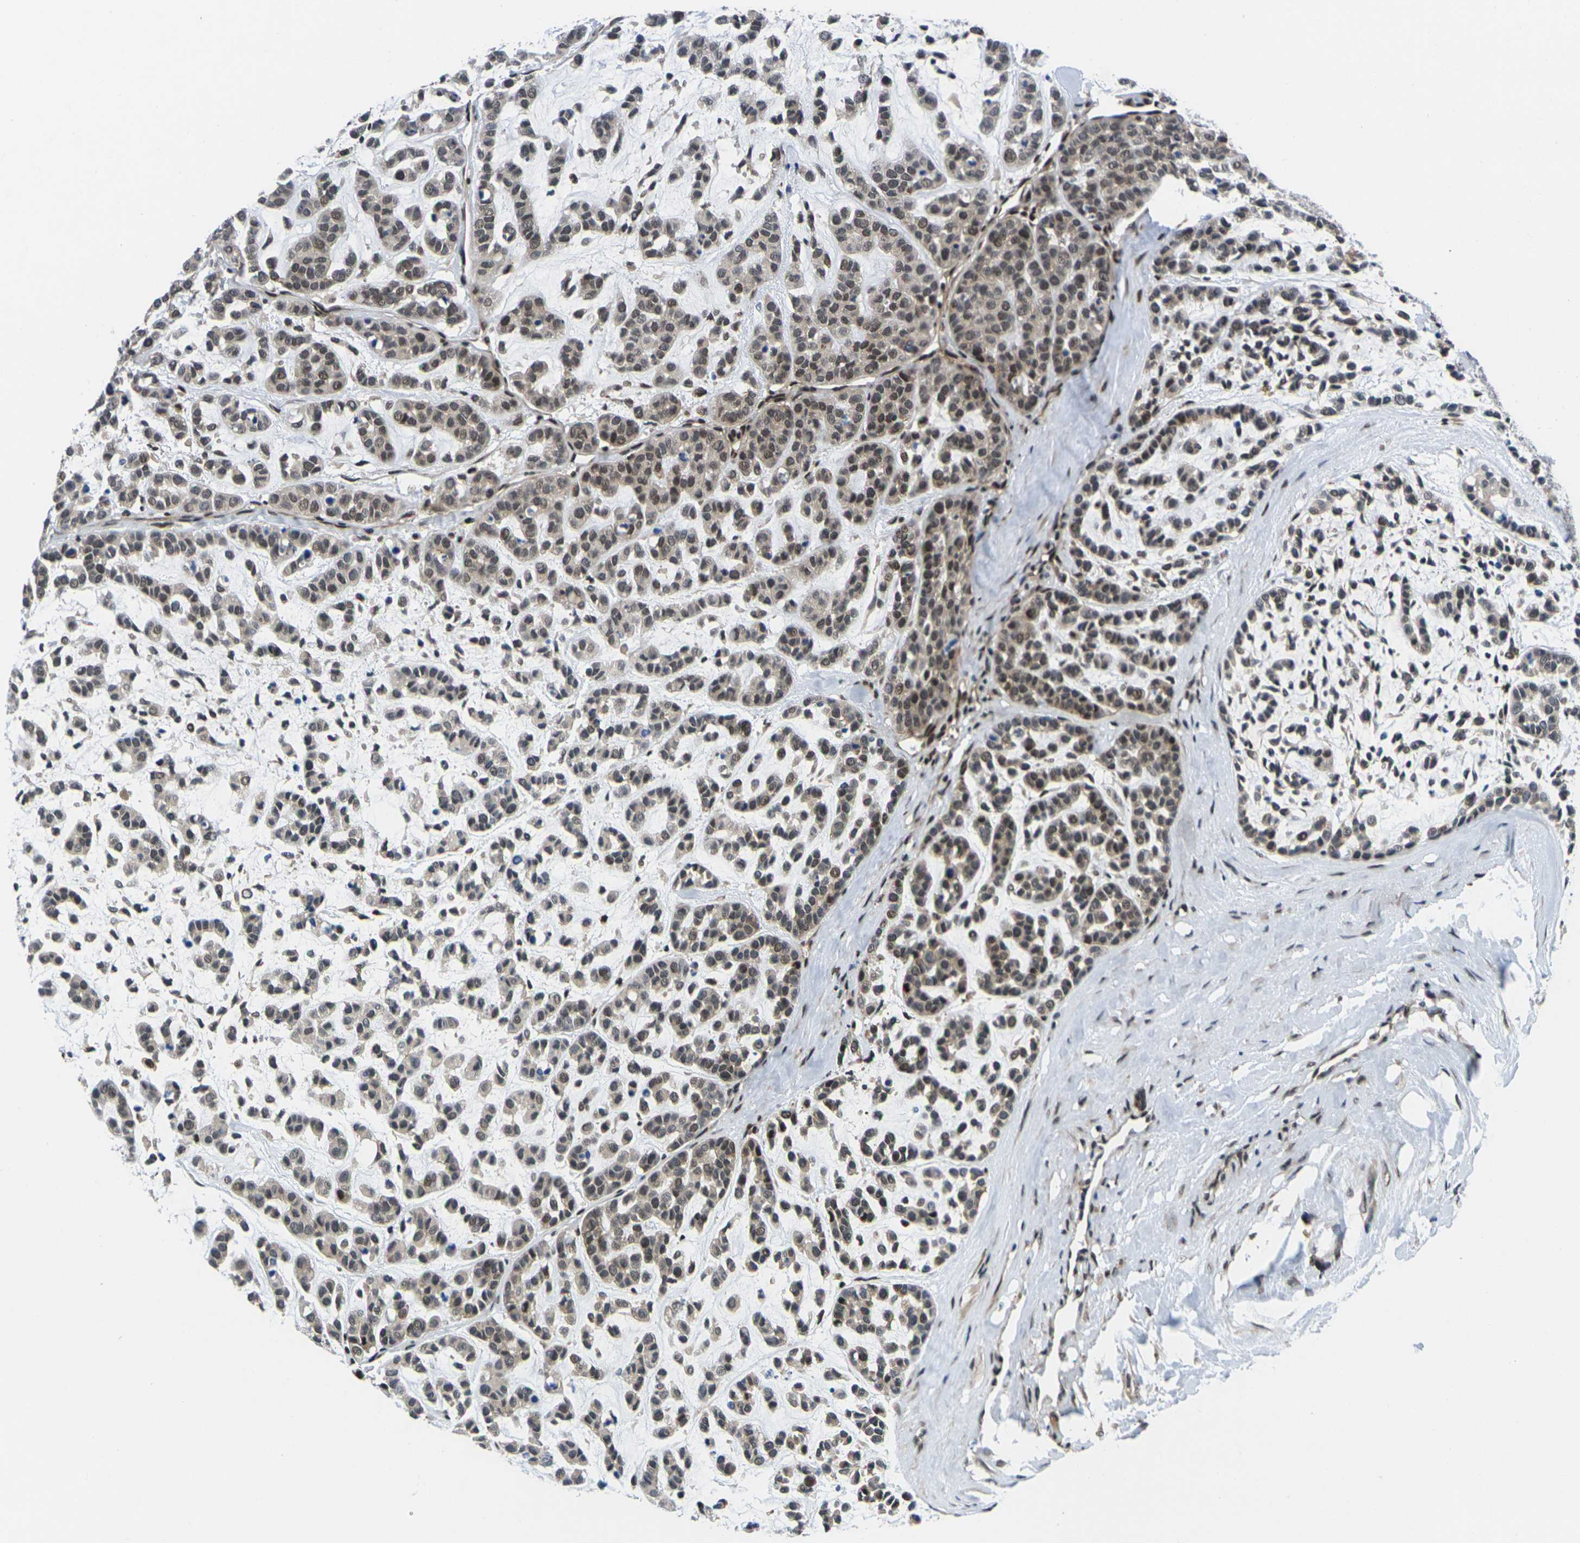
{"staining": {"intensity": "moderate", "quantity": "25%-75%", "location": "cytoplasmic/membranous,nuclear"}, "tissue": "head and neck cancer", "cell_type": "Tumor cells", "image_type": "cancer", "snomed": [{"axis": "morphology", "description": "Adenocarcinoma, NOS"}, {"axis": "morphology", "description": "Adenoma, NOS"}, {"axis": "topography", "description": "Head-Neck"}], "caption": "This is an image of IHC staining of adenoma (head and neck), which shows moderate expression in the cytoplasmic/membranous and nuclear of tumor cells.", "gene": "RBM7", "patient": {"sex": "female", "age": 55}}